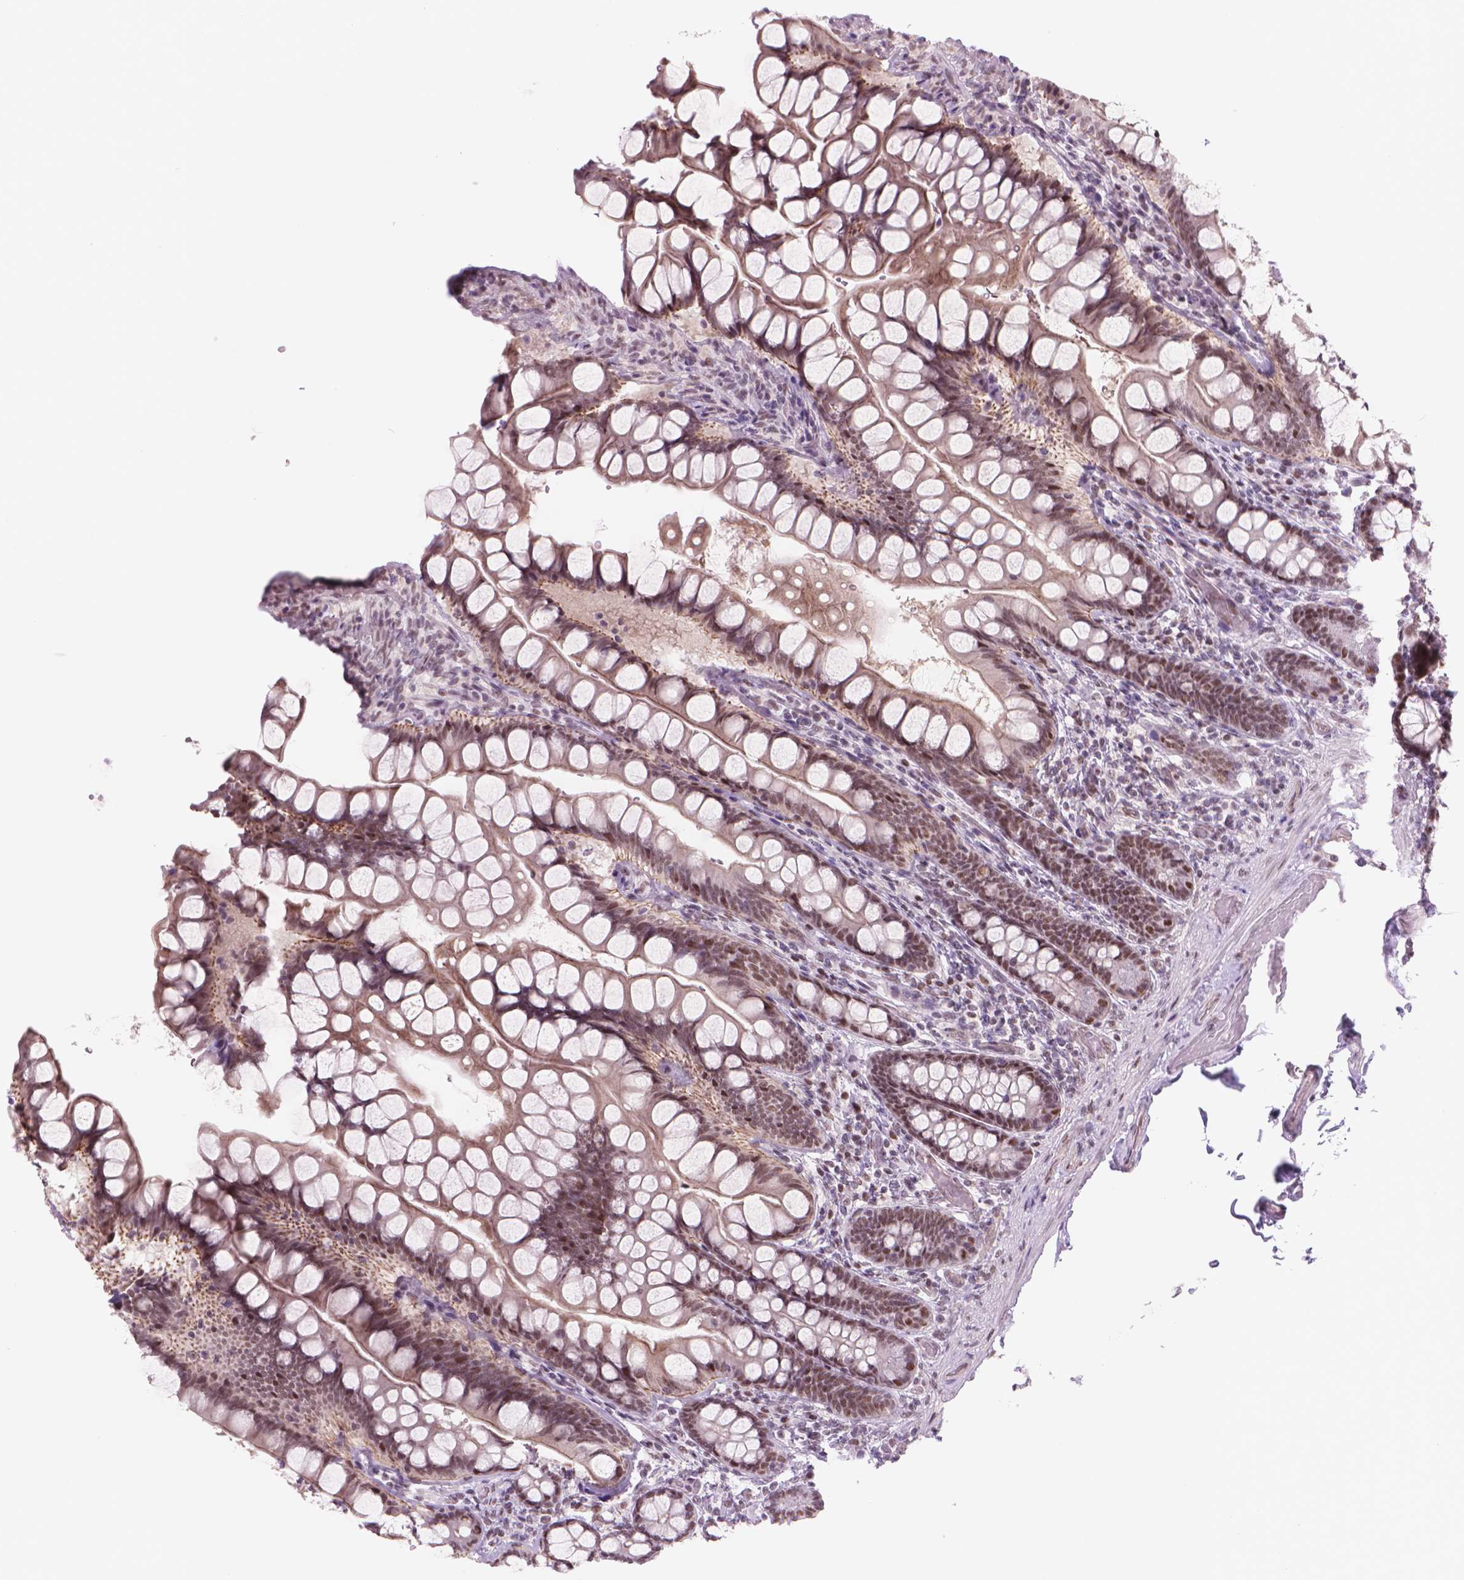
{"staining": {"intensity": "weak", "quantity": "25%-75%", "location": "nuclear"}, "tissue": "small intestine", "cell_type": "Glandular cells", "image_type": "normal", "snomed": [{"axis": "morphology", "description": "Normal tissue, NOS"}, {"axis": "topography", "description": "Small intestine"}], "caption": "Immunohistochemistry histopathology image of normal human small intestine stained for a protein (brown), which demonstrates low levels of weak nuclear expression in approximately 25%-75% of glandular cells.", "gene": "POLR3D", "patient": {"sex": "male", "age": 70}}